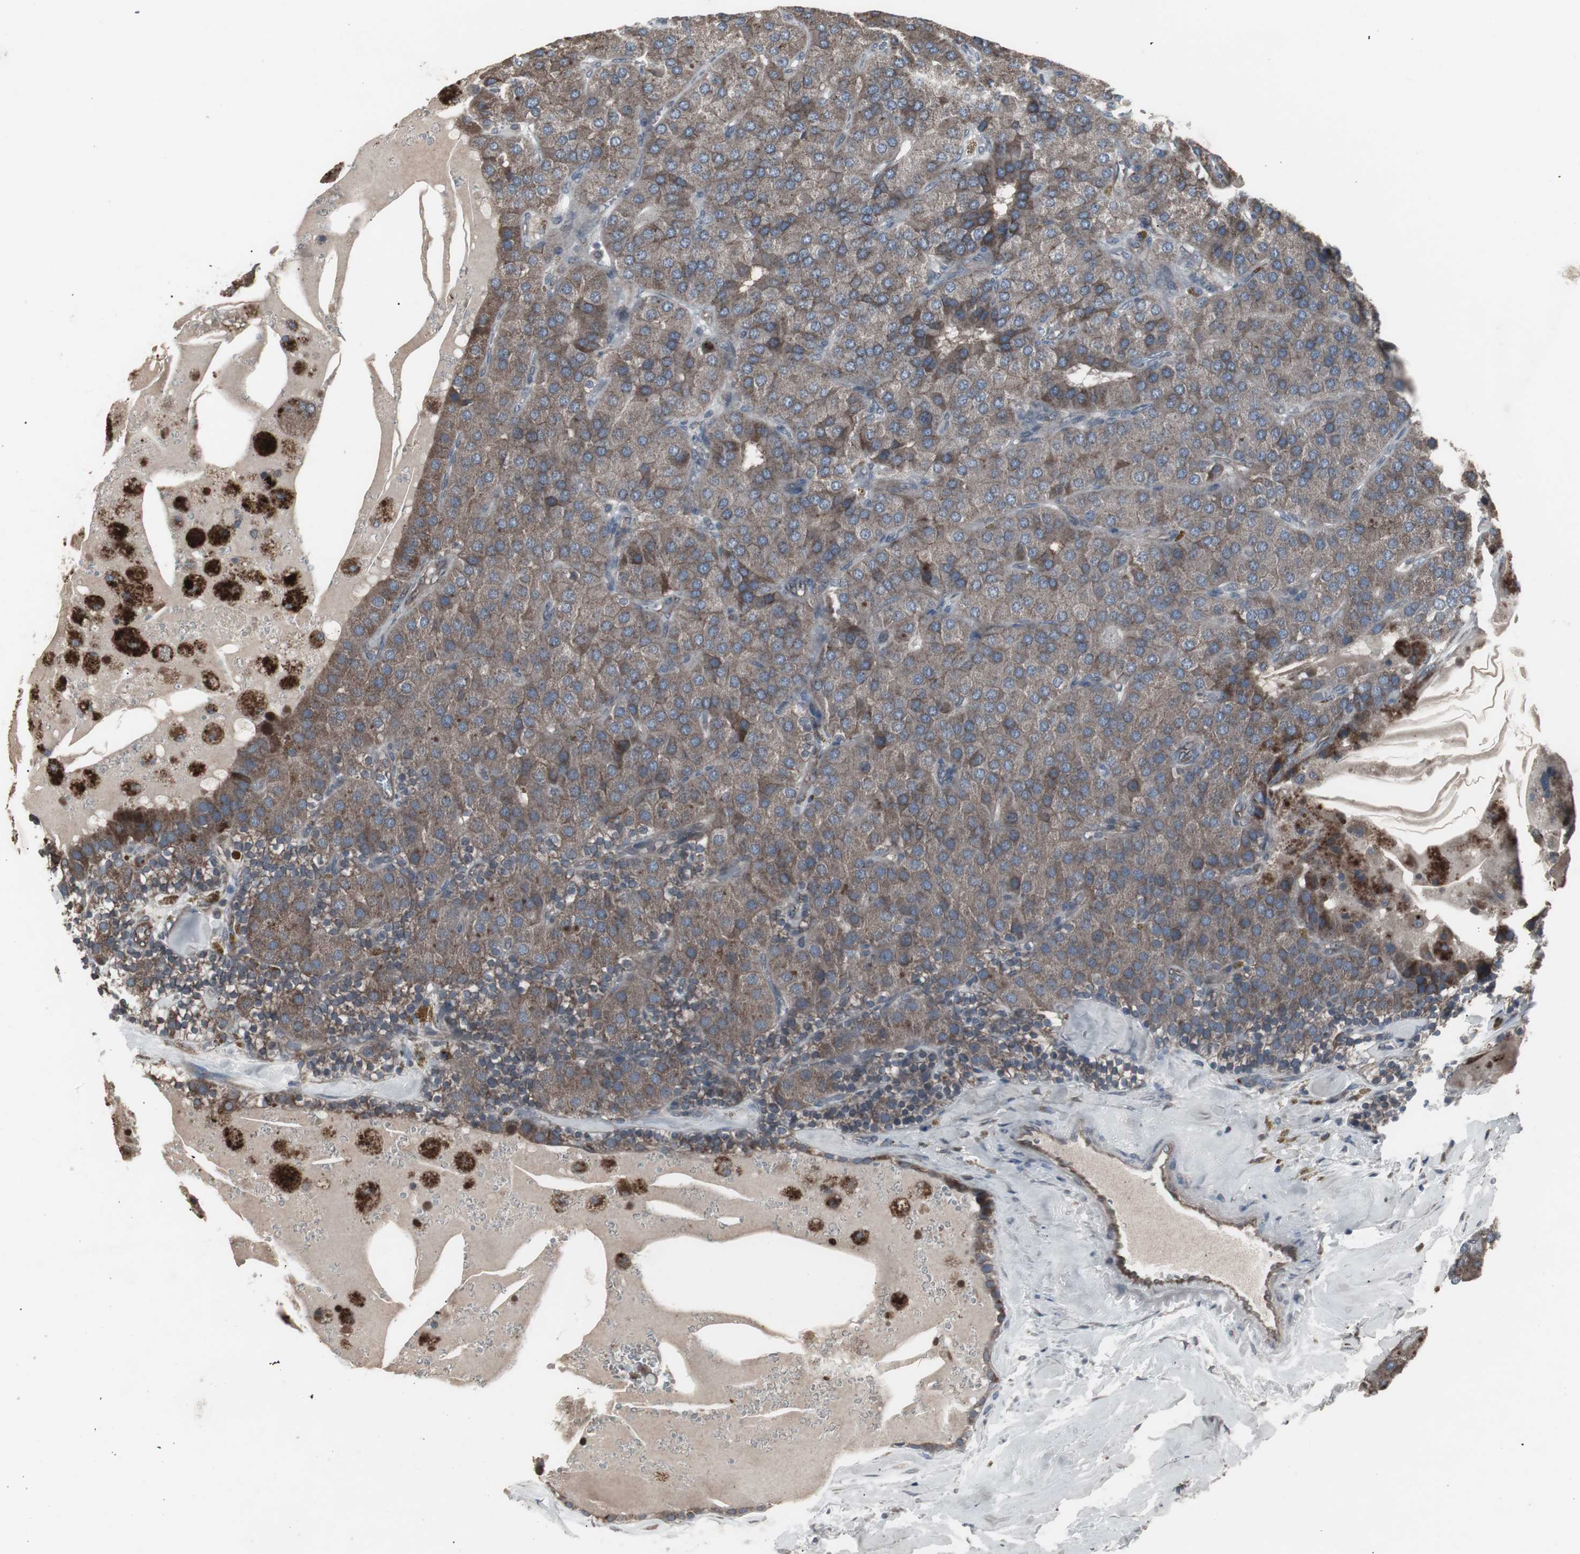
{"staining": {"intensity": "moderate", "quantity": "25%-75%", "location": "cytoplasmic/membranous"}, "tissue": "parathyroid gland", "cell_type": "Glandular cells", "image_type": "normal", "snomed": [{"axis": "morphology", "description": "Normal tissue, NOS"}, {"axis": "morphology", "description": "Adenoma, NOS"}, {"axis": "topography", "description": "Parathyroid gland"}], "caption": "Immunohistochemical staining of unremarkable parathyroid gland exhibits medium levels of moderate cytoplasmic/membranous expression in approximately 25%-75% of glandular cells.", "gene": "SSTR2", "patient": {"sex": "female", "age": 86}}